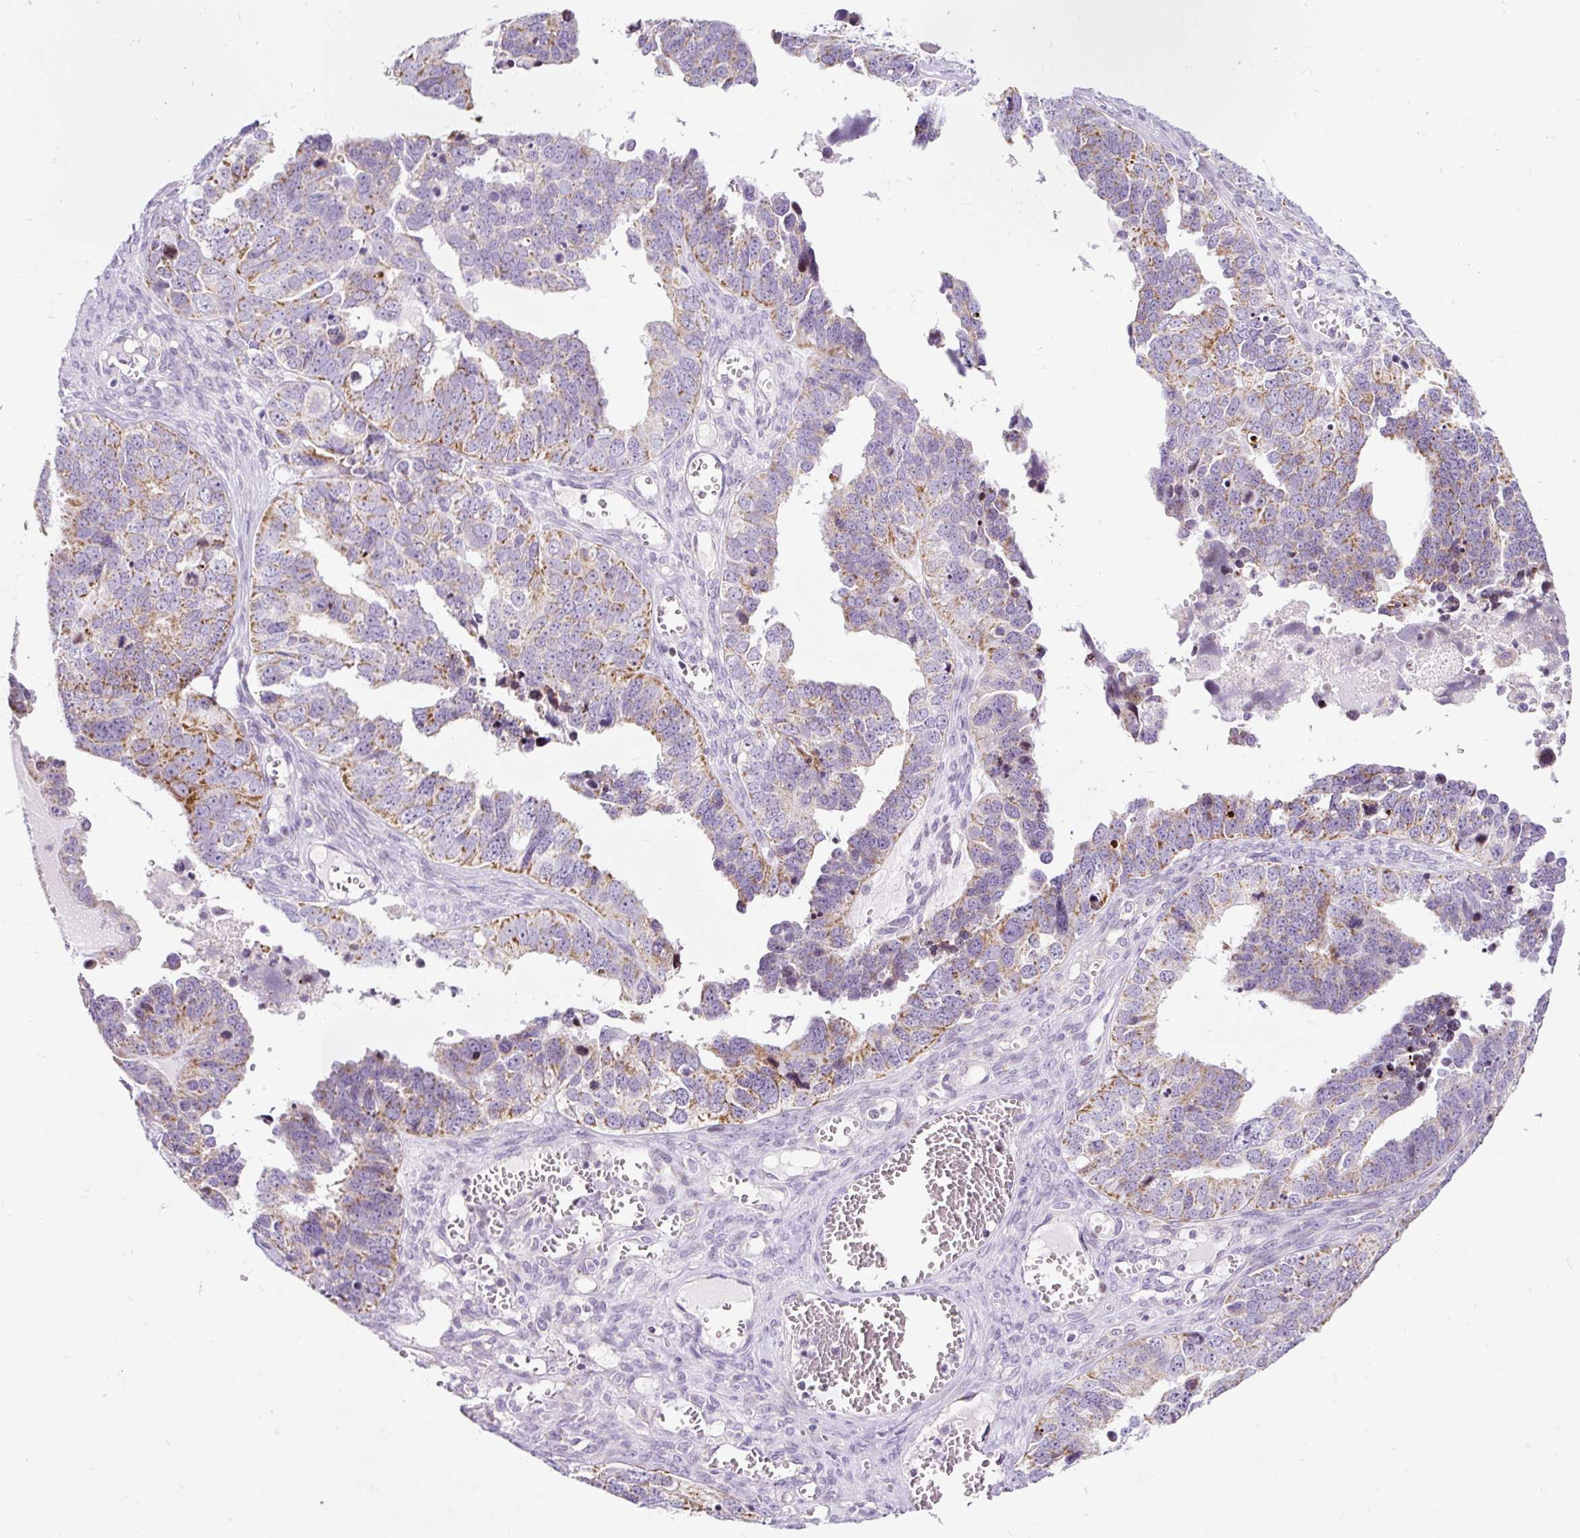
{"staining": {"intensity": "moderate", "quantity": "<25%", "location": "cytoplasmic/membranous"}, "tissue": "ovarian cancer", "cell_type": "Tumor cells", "image_type": "cancer", "snomed": [{"axis": "morphology", "description": "Cystadenocarcinoma, serous, NOS"}, {"axis": "topography", "description": "Ovary"}], "caption": "Ovarian cancer (serous cystadenocarcinoma) stained for a protein (brown) exhibits moderate cytoplasmic/membranous positive positivity in about <25% of tumor cells.", "gene": "FMC1", "patient": {"sex": "female", "age": 76}}